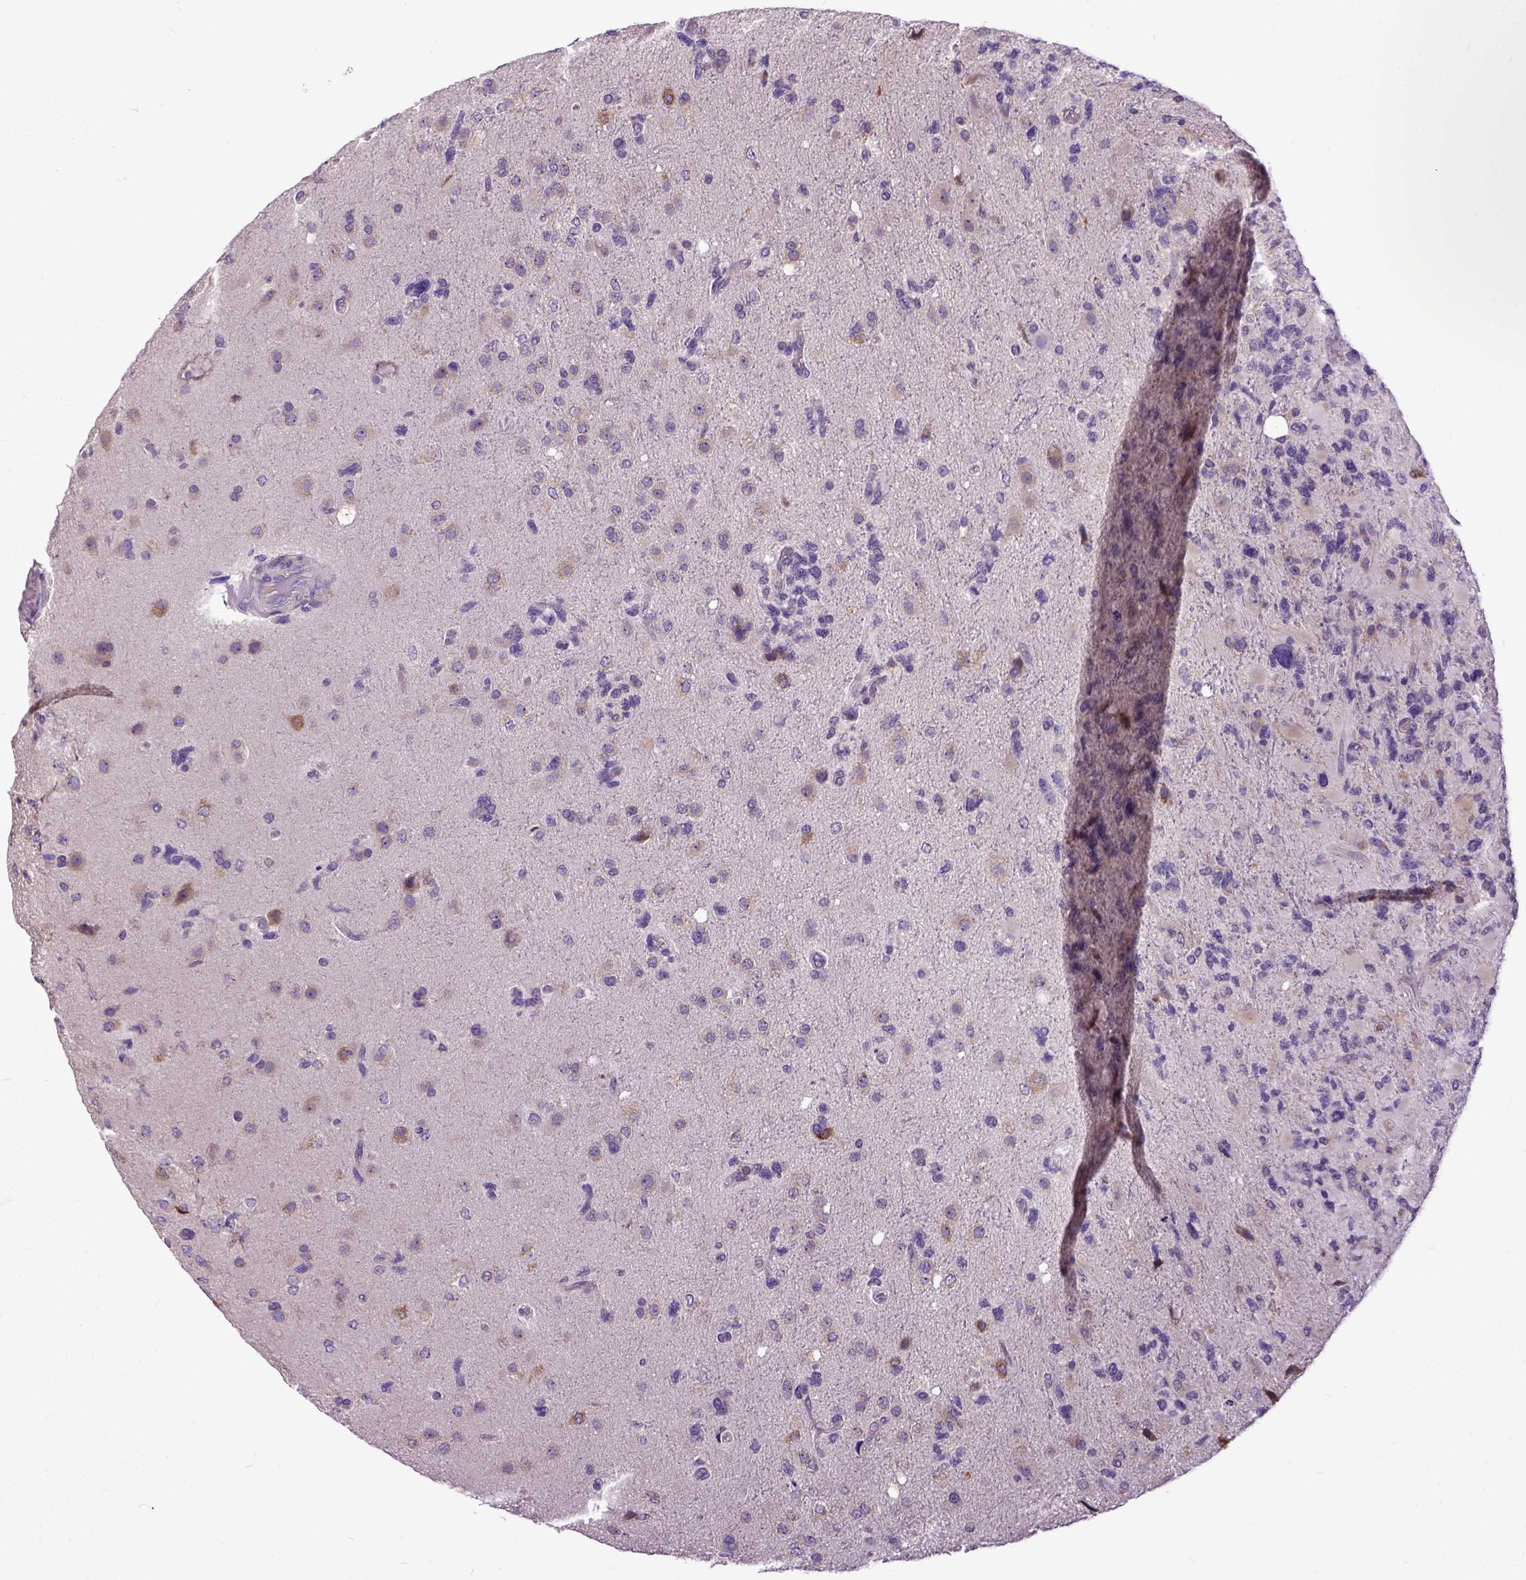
{"staining": {"intensity": "weak", "quantity": "25%-75%", "location": "cytoplasmic/membranous"}, "tissue": "glioma", "cell_type": "Tumor cells", "image_type": "cancer", "snomed": [{"axis": "morphology", "description": "Glioma, malignant, High grade"}, {"axis": "topography", "description": "Brain"}], "caption": "Malignant glioma (high-grade) stained for a protein exhibits weak cytoplasmic/membranous positivity in tumor cells.", "gene": "NEK5", "patient": {"sex": "female", "age": 71}}